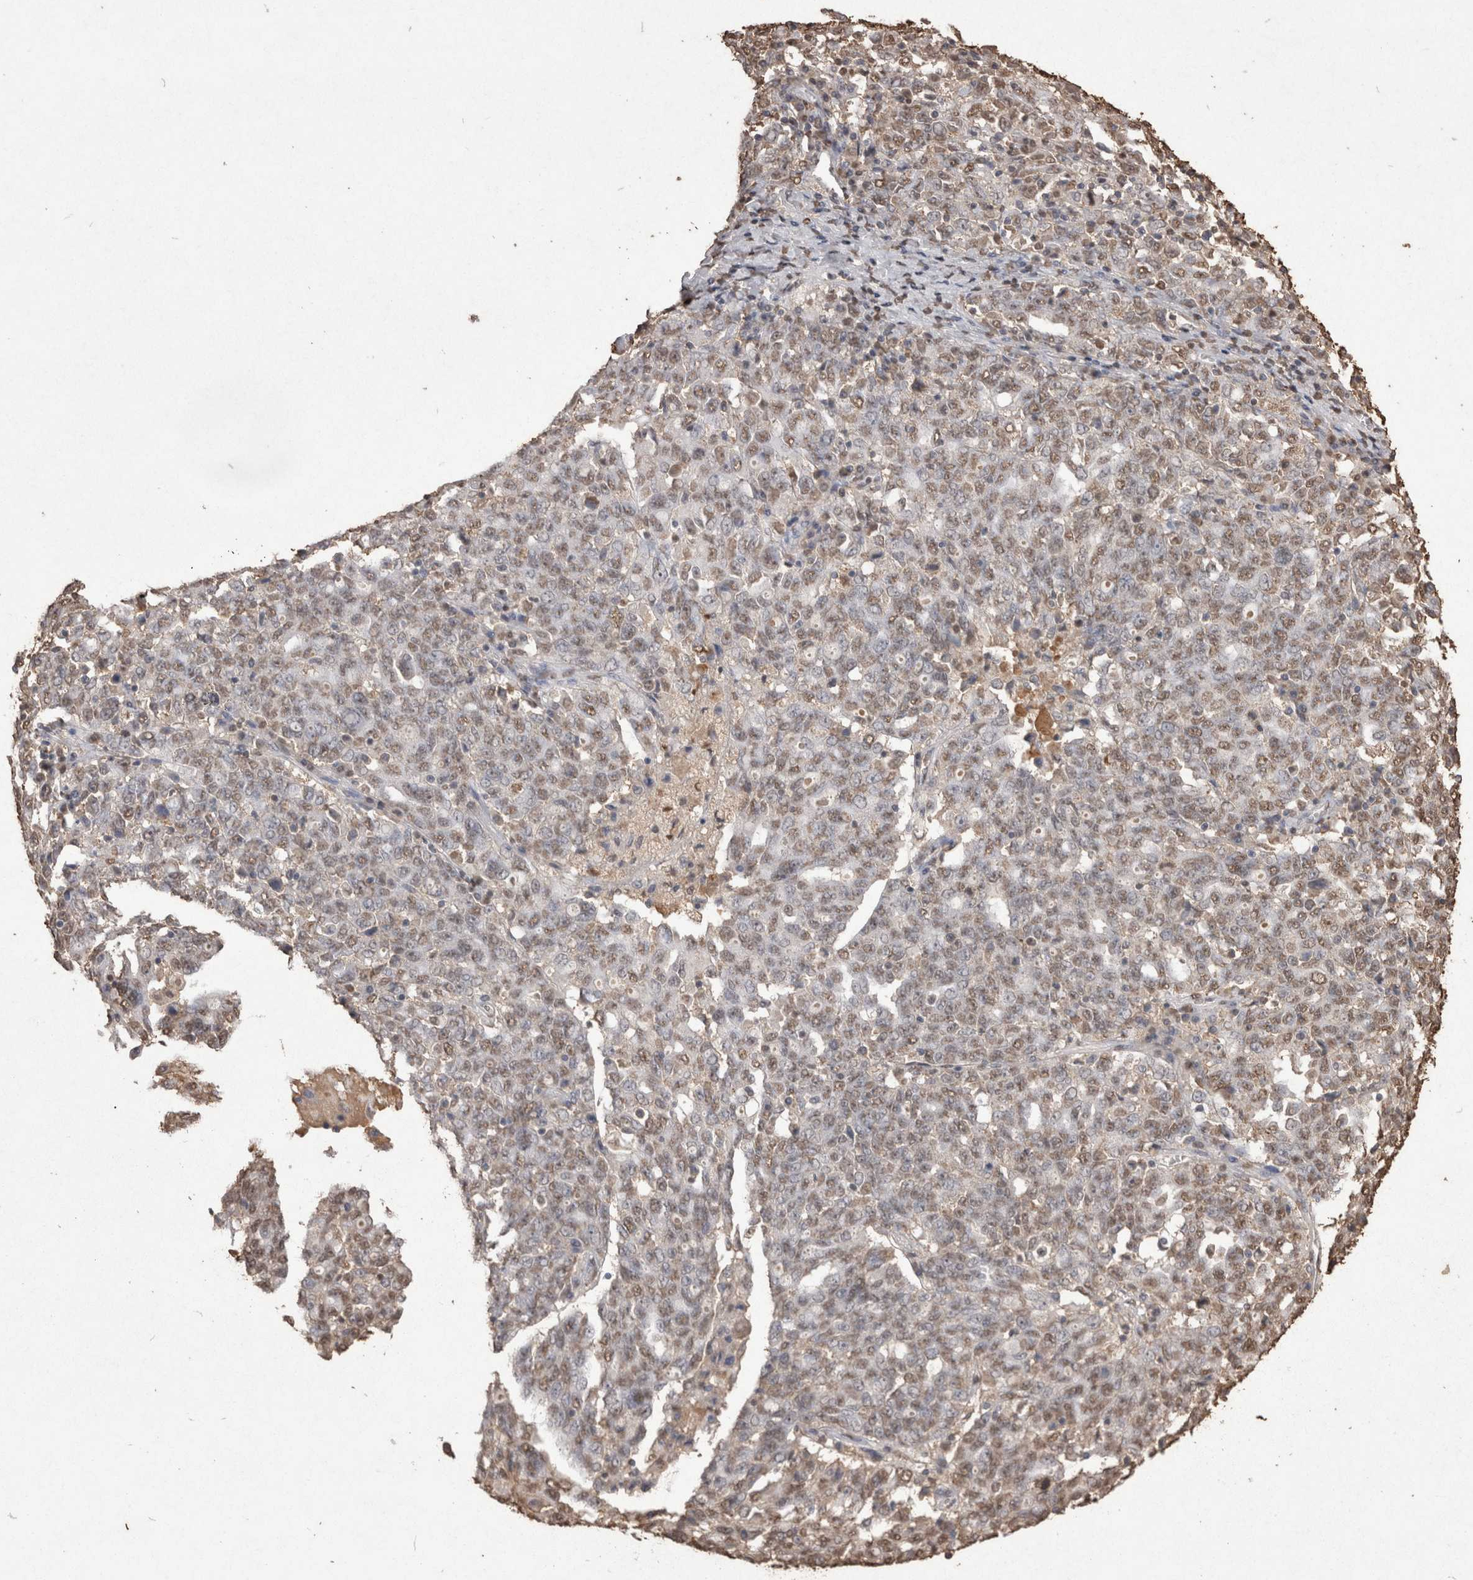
{"staining": {"intensity": "moderate", "quantity": "25%-75%", "location": "nuclear"}, "tissue": "ovarian cancer", "cell_type": "Tumor cells", "image_type": "cancer", "snomed": [{"axis": "morphology", "description": "Carcinoma, endometroid"}, {"axis": "topography", "description": "Ovary"}], "caption": "Protein staining demonstrates moderate nuclear expression in approximately 25%-75% of tumor cells in endometroid carcinoma (ovarian). (DAB IHC, brown staining for protein, blue staining for nuclei).", "gene": "POU5F1", "patient": {"sex": "female", "age": 62}}